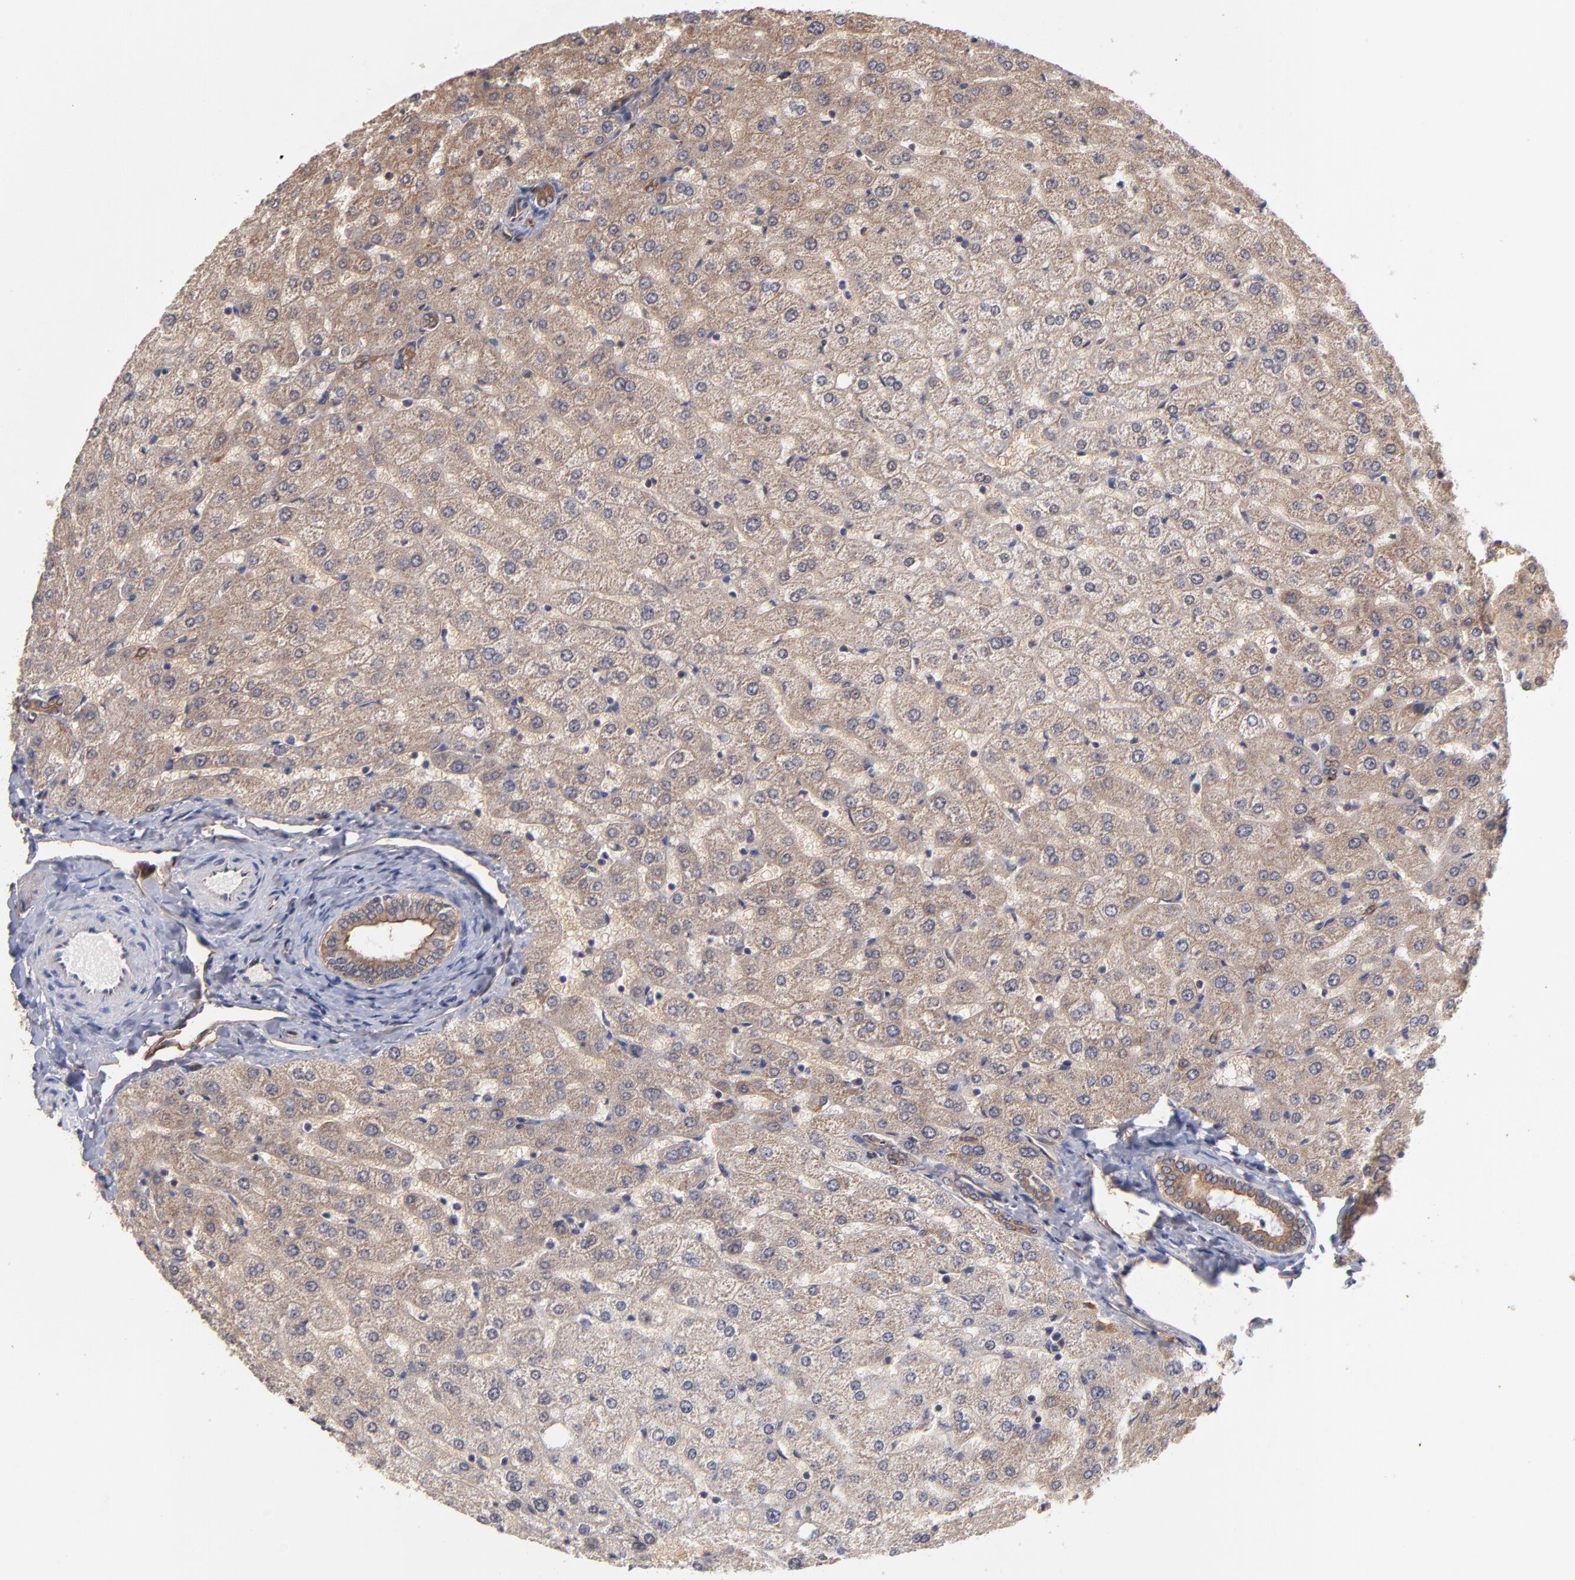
{"staining": {"intensity": "moderate", "quantity": ">75%", "location": "cytoplasmic/membranous"}, "tissue": "liver", "cell_type": "Cholangiocytes", "image_type": "normal", "snomed": [{"axis": "morphology", "description": "Normal tissue, NOS"}, {"axis": "morphology", "description": "Fibrosis, NOS"}, {"axis": "topography", "description": "Liver"}], "caption": "Liver stained with DAB (3,3'-diaminobenzidine) IHC displays medium levels of moderate cytoplasmic/membranous expression in about >75% of cholangiocytes.", "gene": "STAP2", "patient": {"sex": "female", "age": 29}}